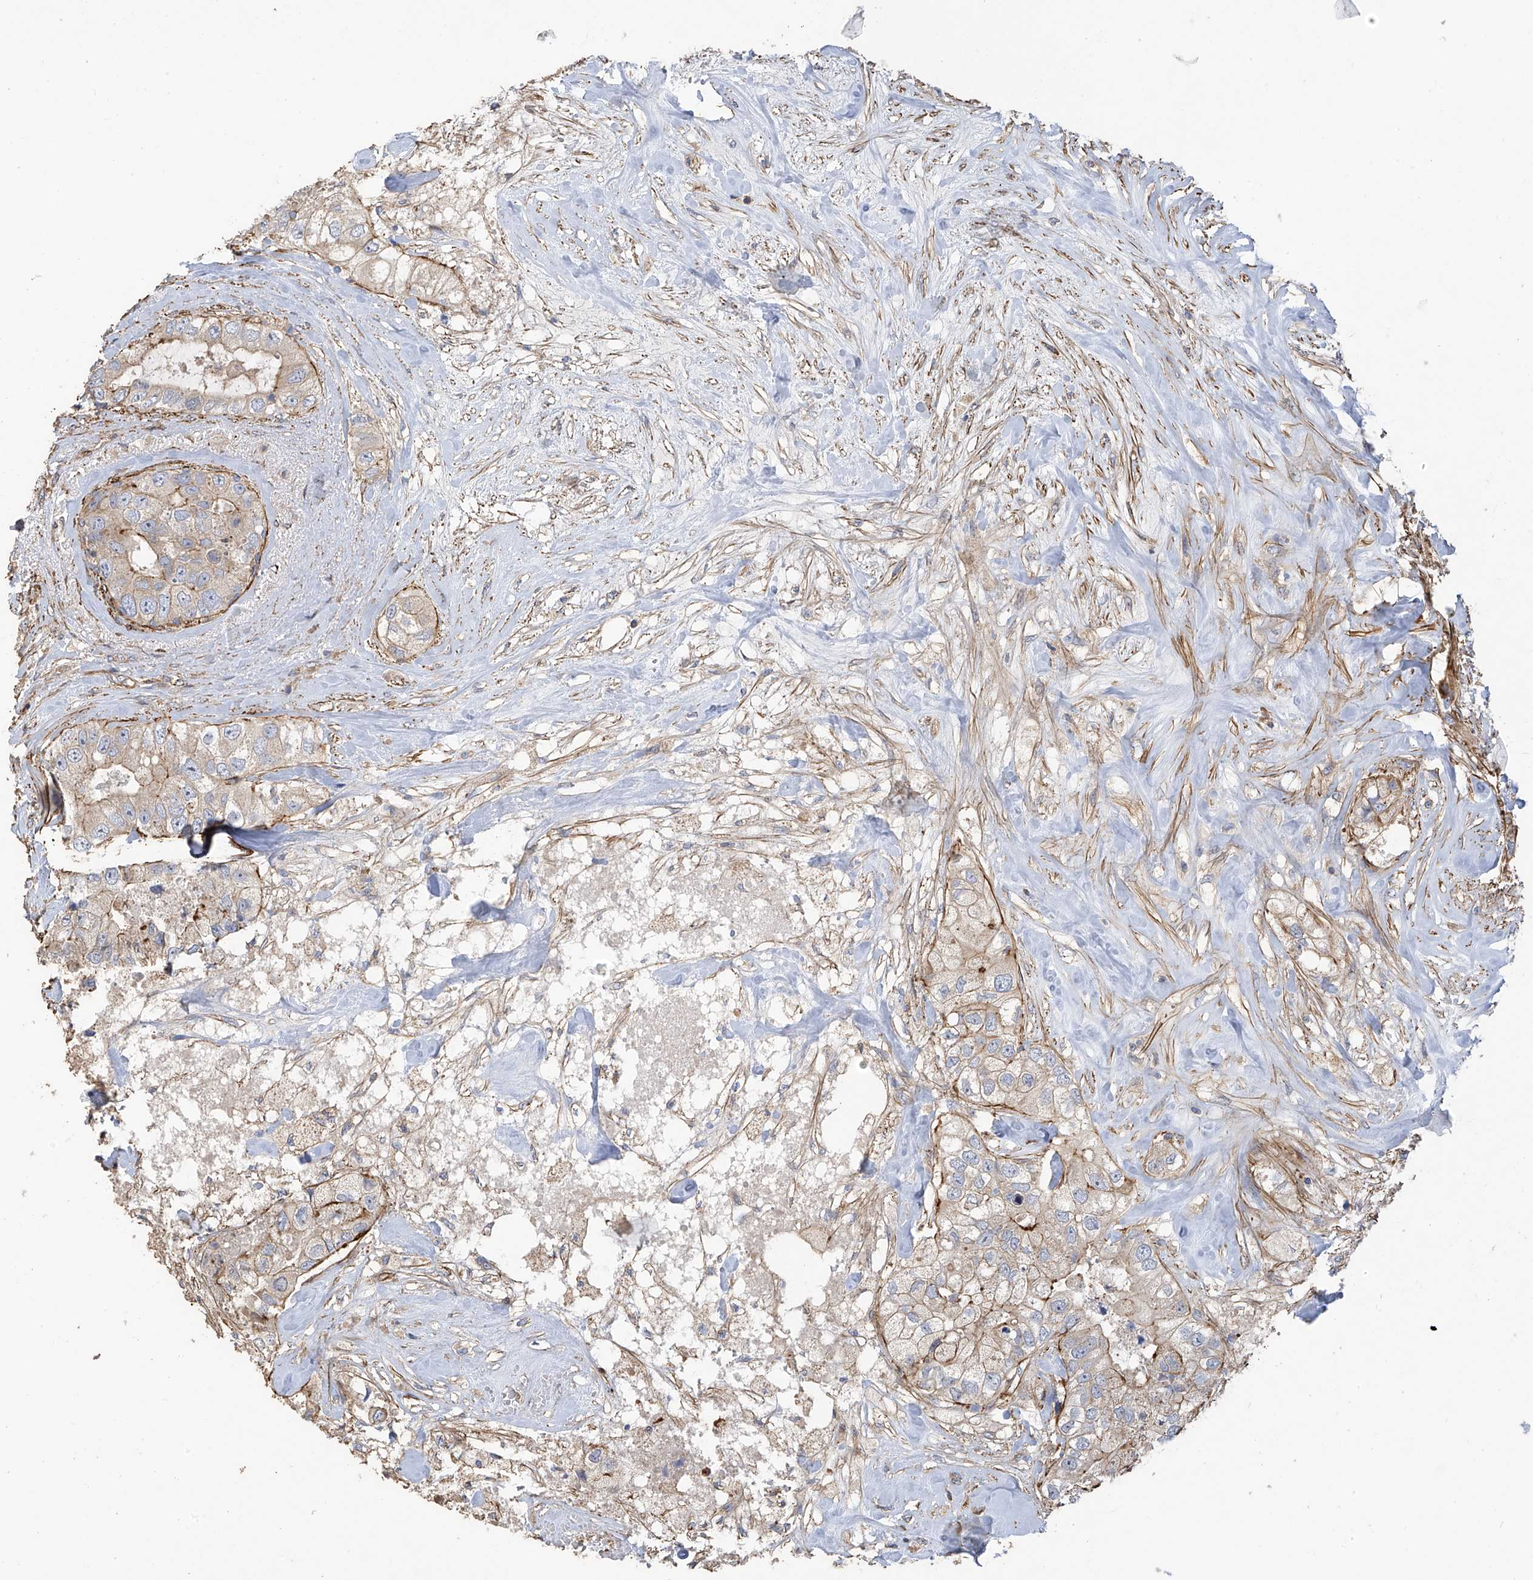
{"staining": {"intensity": "moderate", "quantity": "<25%", "location": "cytoplasmic/membranous"}, "tissue": "breast cancer", "cell_type": "Tumor cells", "image_type": "cancer", "snomed": [{"axis": "morphology", "description": "Duct carcinoma"}, {"axis": "topography", "description": "Breast"}], "caption": "Breast infiltrating ductal carcinoma stained with DAB (3,3'-diaminobenzidine) IHC displays low levels of moderate cytoplasmic/membranous staining in approximately <25% of tumor cells.", "gene": "SLC43A3", "patient": {"sex": "female", "age": 62}}